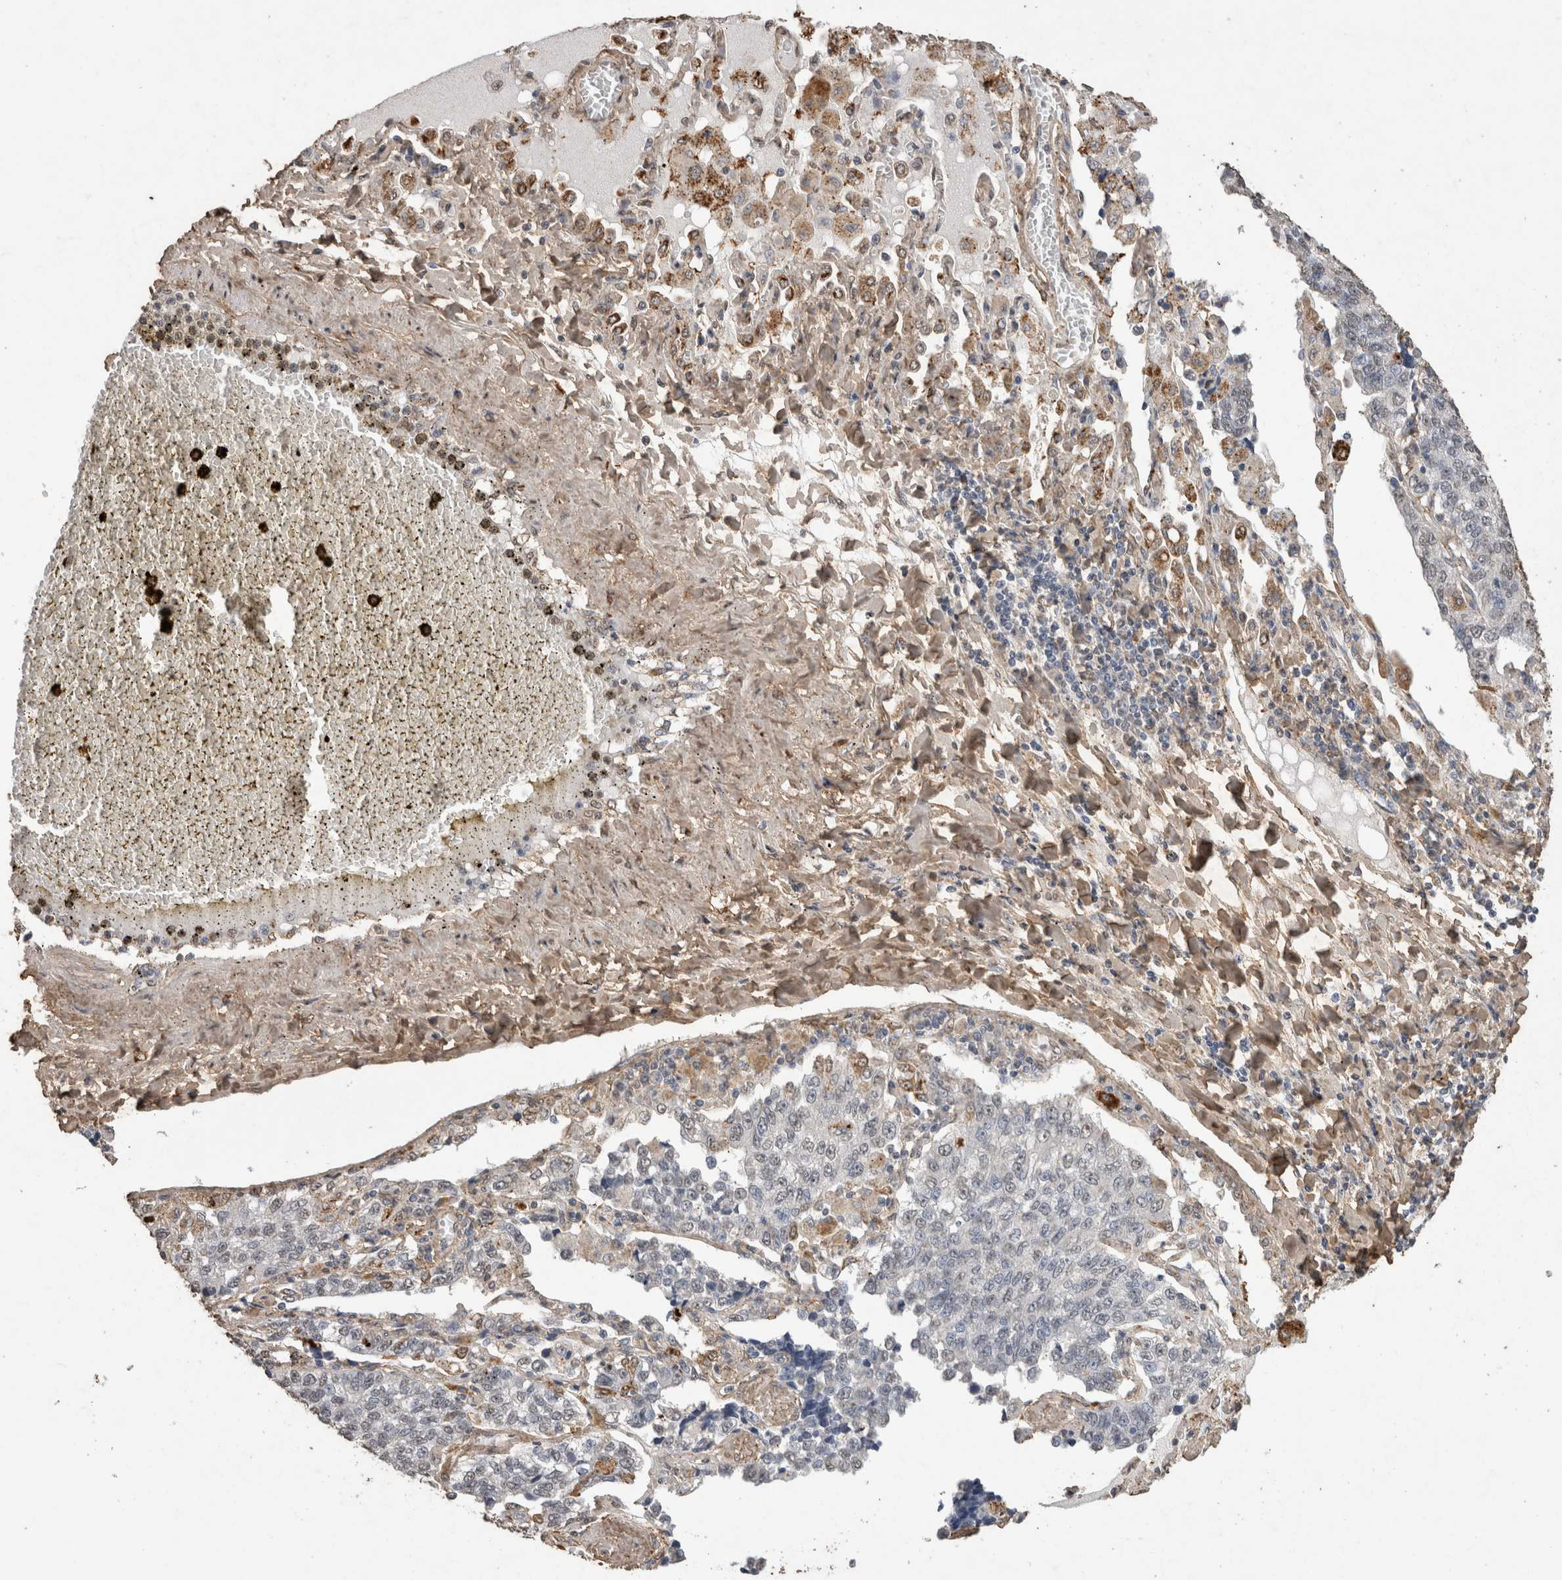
{"staining": {"intensity": "negative", "quantity": "none", "location": "none"}, "tissue": "lung cancer", "cell_type": "Tumor cells", "image_type": "cancer", "snomed": [{"axis": "morphology", "description": "Adenocarcinoma, NOS"}, {"axis": "topography", "description": "Lung"}], "caption": "Immunohistochemical staining of adenocarcinoma (lung) exhibits no significant positivity in tumor cells.", "gene": "C1QTNF5", "patient": {"sex": "male", "age": 49}}